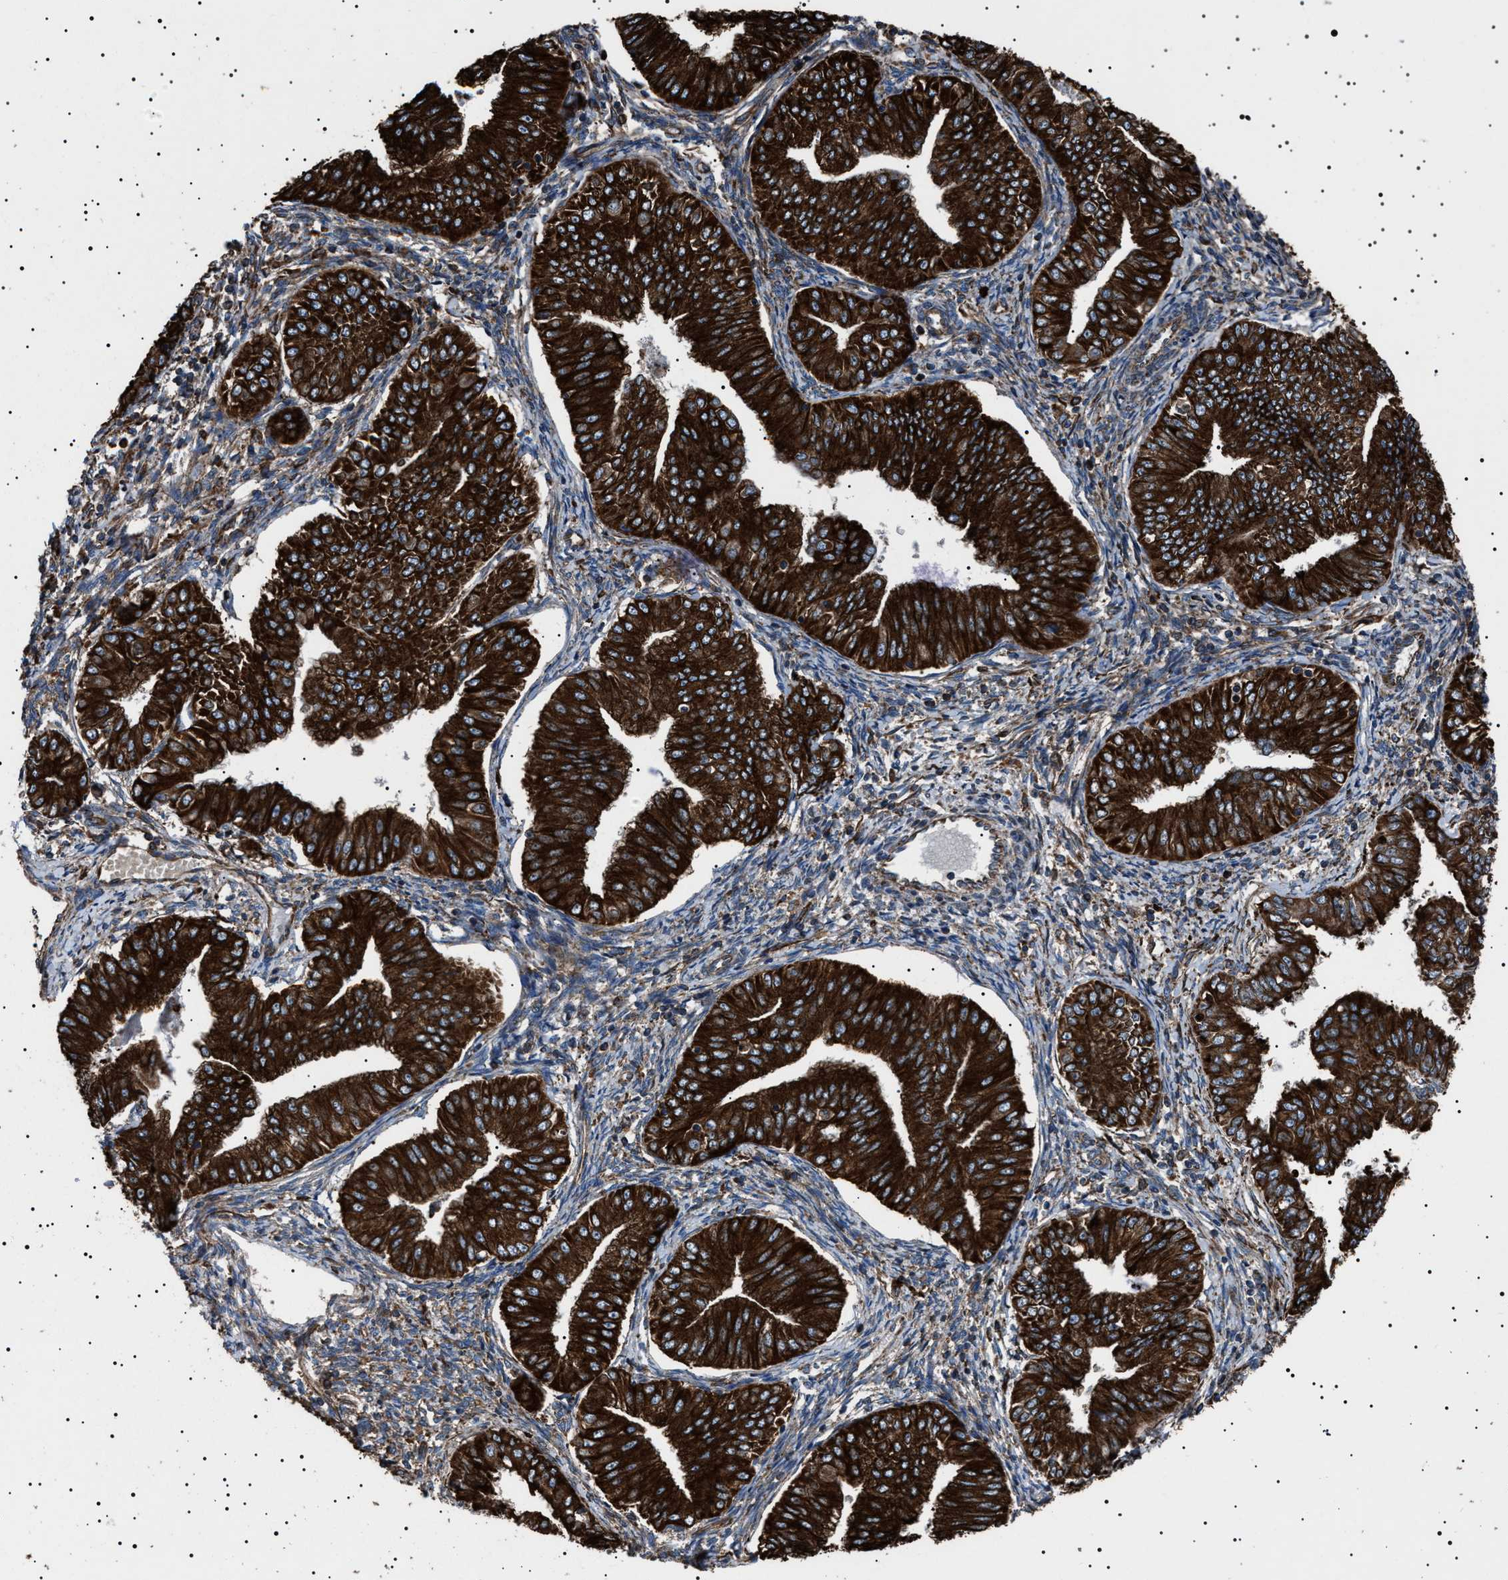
{"staining": {"intensity": "strong", "quantity": ">75%", "location": "cytoplasmic/membranous"}, "tissue": "endometrial cancer", "cell_type": "Tumor cells", "image_type": "cancer", "snomed": [{"axis": "morphology", "description": "Normal tissue, NOS"}, {"axis": "morphology", "description": "Adenocarcinoma, NOS"}, {"axis": "topography", "description": "Endometrium"}], "caption": "Endometrial adenocarcinoma was stained to show a protein in brown. There is high levels of strong cytoplasmic/membranous staining in about >75% of tumor cells. Nuclei are stained in blue.", "gene": "TOP1MT", "patient": {"sex": "female", "age": 53}}